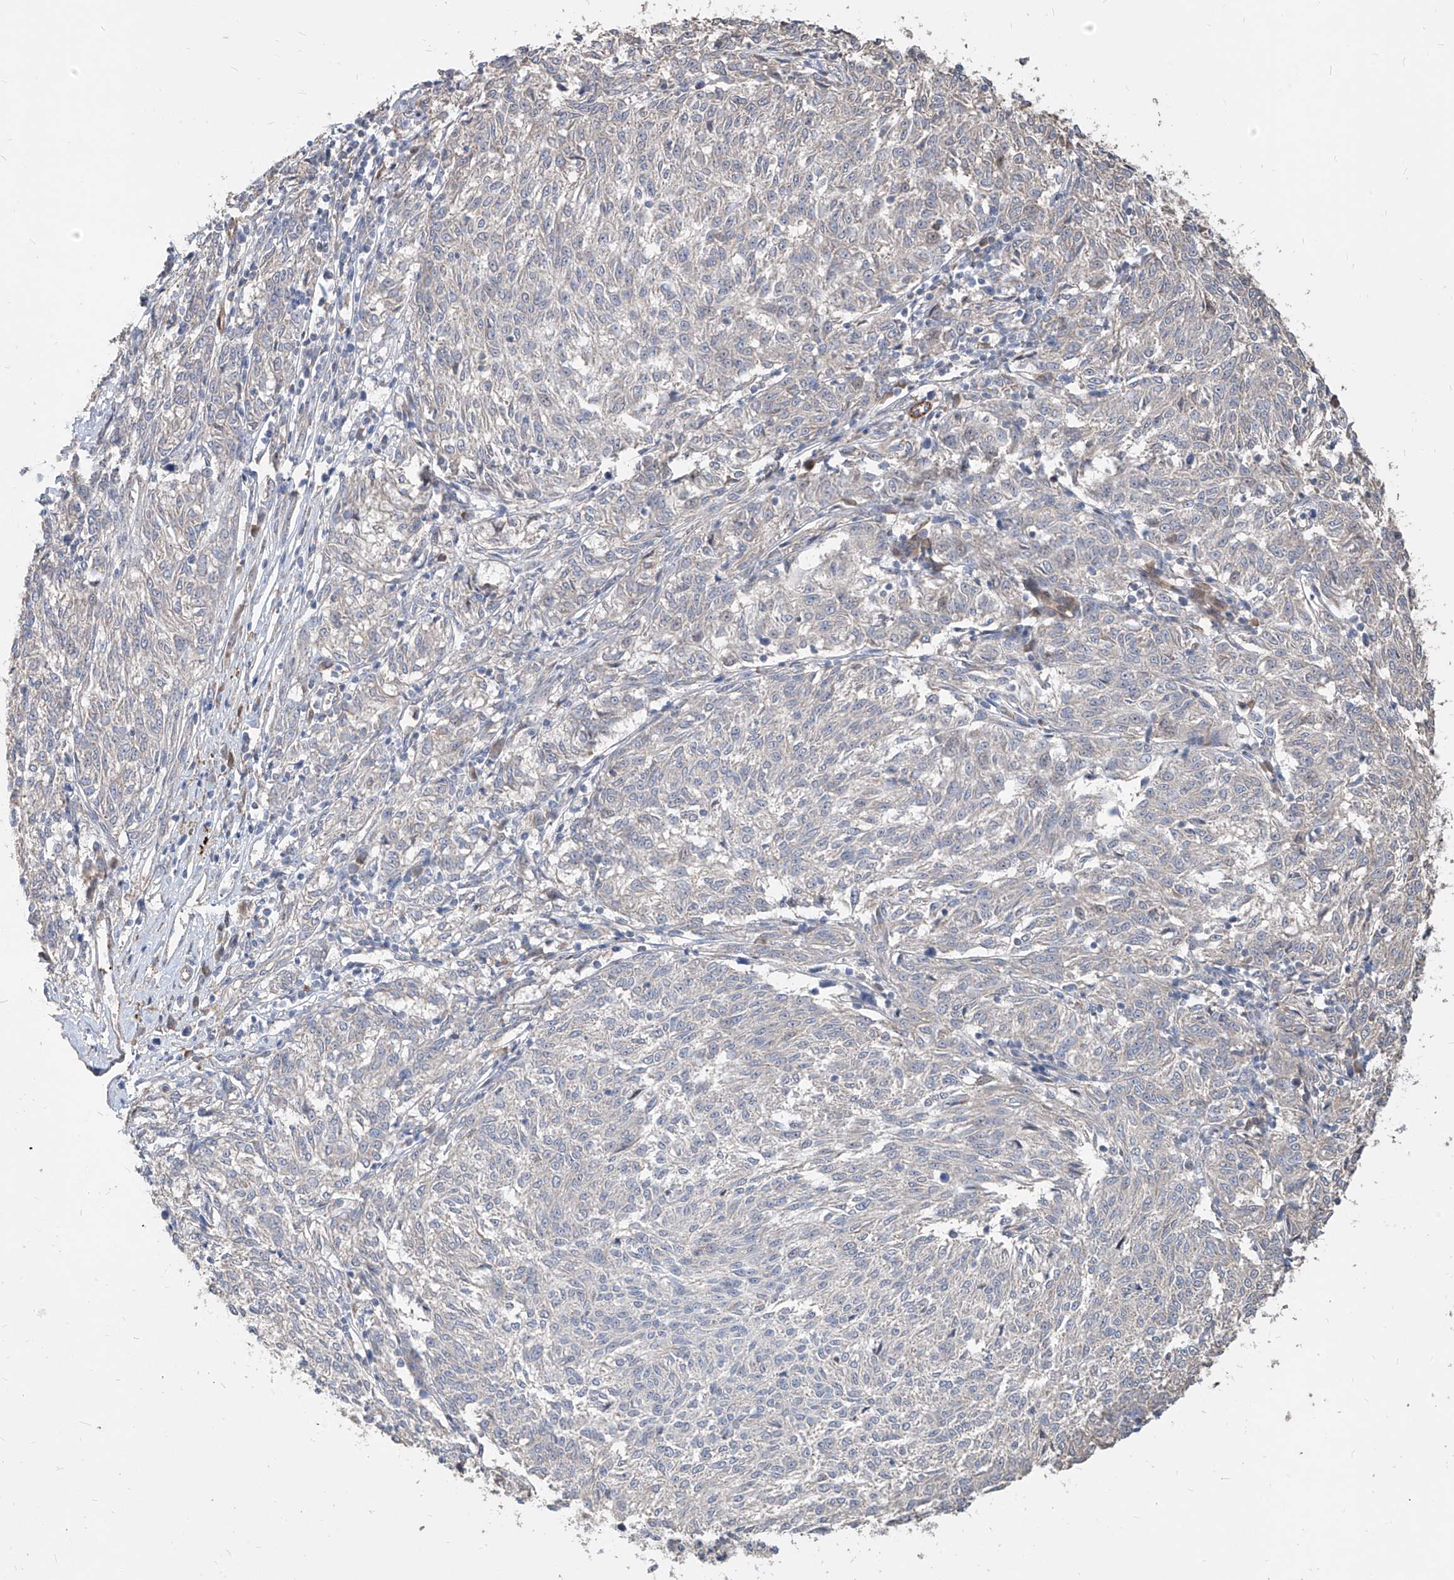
{"staining": {"intensity": "negative", "quantity": "none", "location": "none"}, "tissue": "melanoma", "cell_type": "Tumor cells", "image_type": "cancer", "snomed": [{"axis": "morphology", "description": "Malignant melanoma, NOS"}, {"axis": "topography", "description": "Skin"}], "caption": "DAB (3,3'-diaminobenzidine) immunohistochemical staining of malignant melanoma displays no significant staining in tumor cells.", "gene": "FAM83B", "patient": {"sex": "female", "age": 72}}